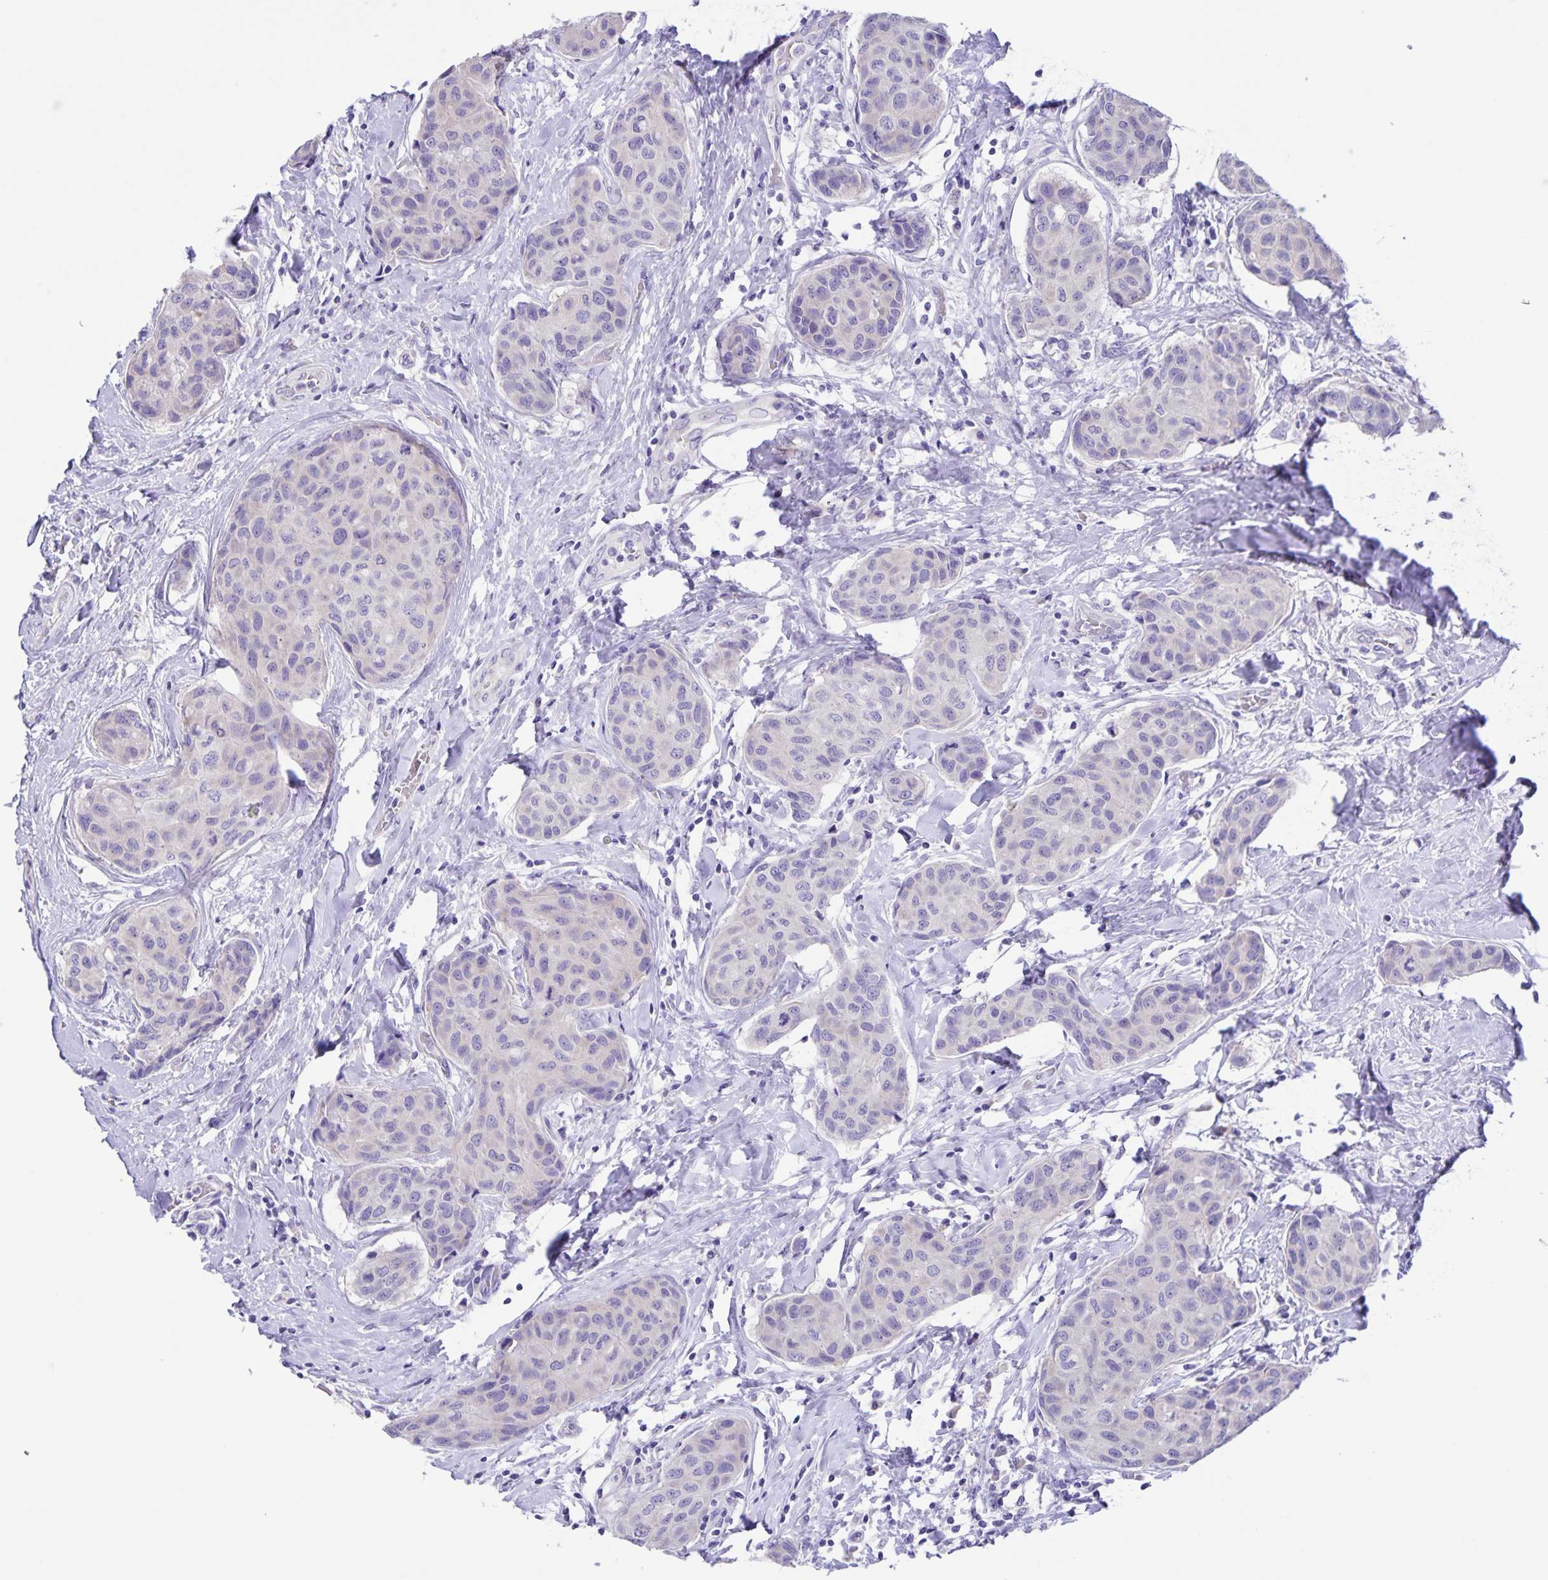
{"staining": {"intensity": "negative", "quantity": "none", "location": "none"}, "tissue": "breast cancer", "cell_type": "Tumor cells", "image_type": "cancer", "snomed": [{"axis": "morphology", "description": "Duct carcinoma"}, {"axis": "topography", "description": "Breast"}], "caption": "IHC of human breast cancer demonstrates no expression in tumor cells. (Brightfield microscopy of DAB immunohistochemistry at high magnification).", "gene": "CAPSL", "patient": {"sex": "female", "age": 80}}